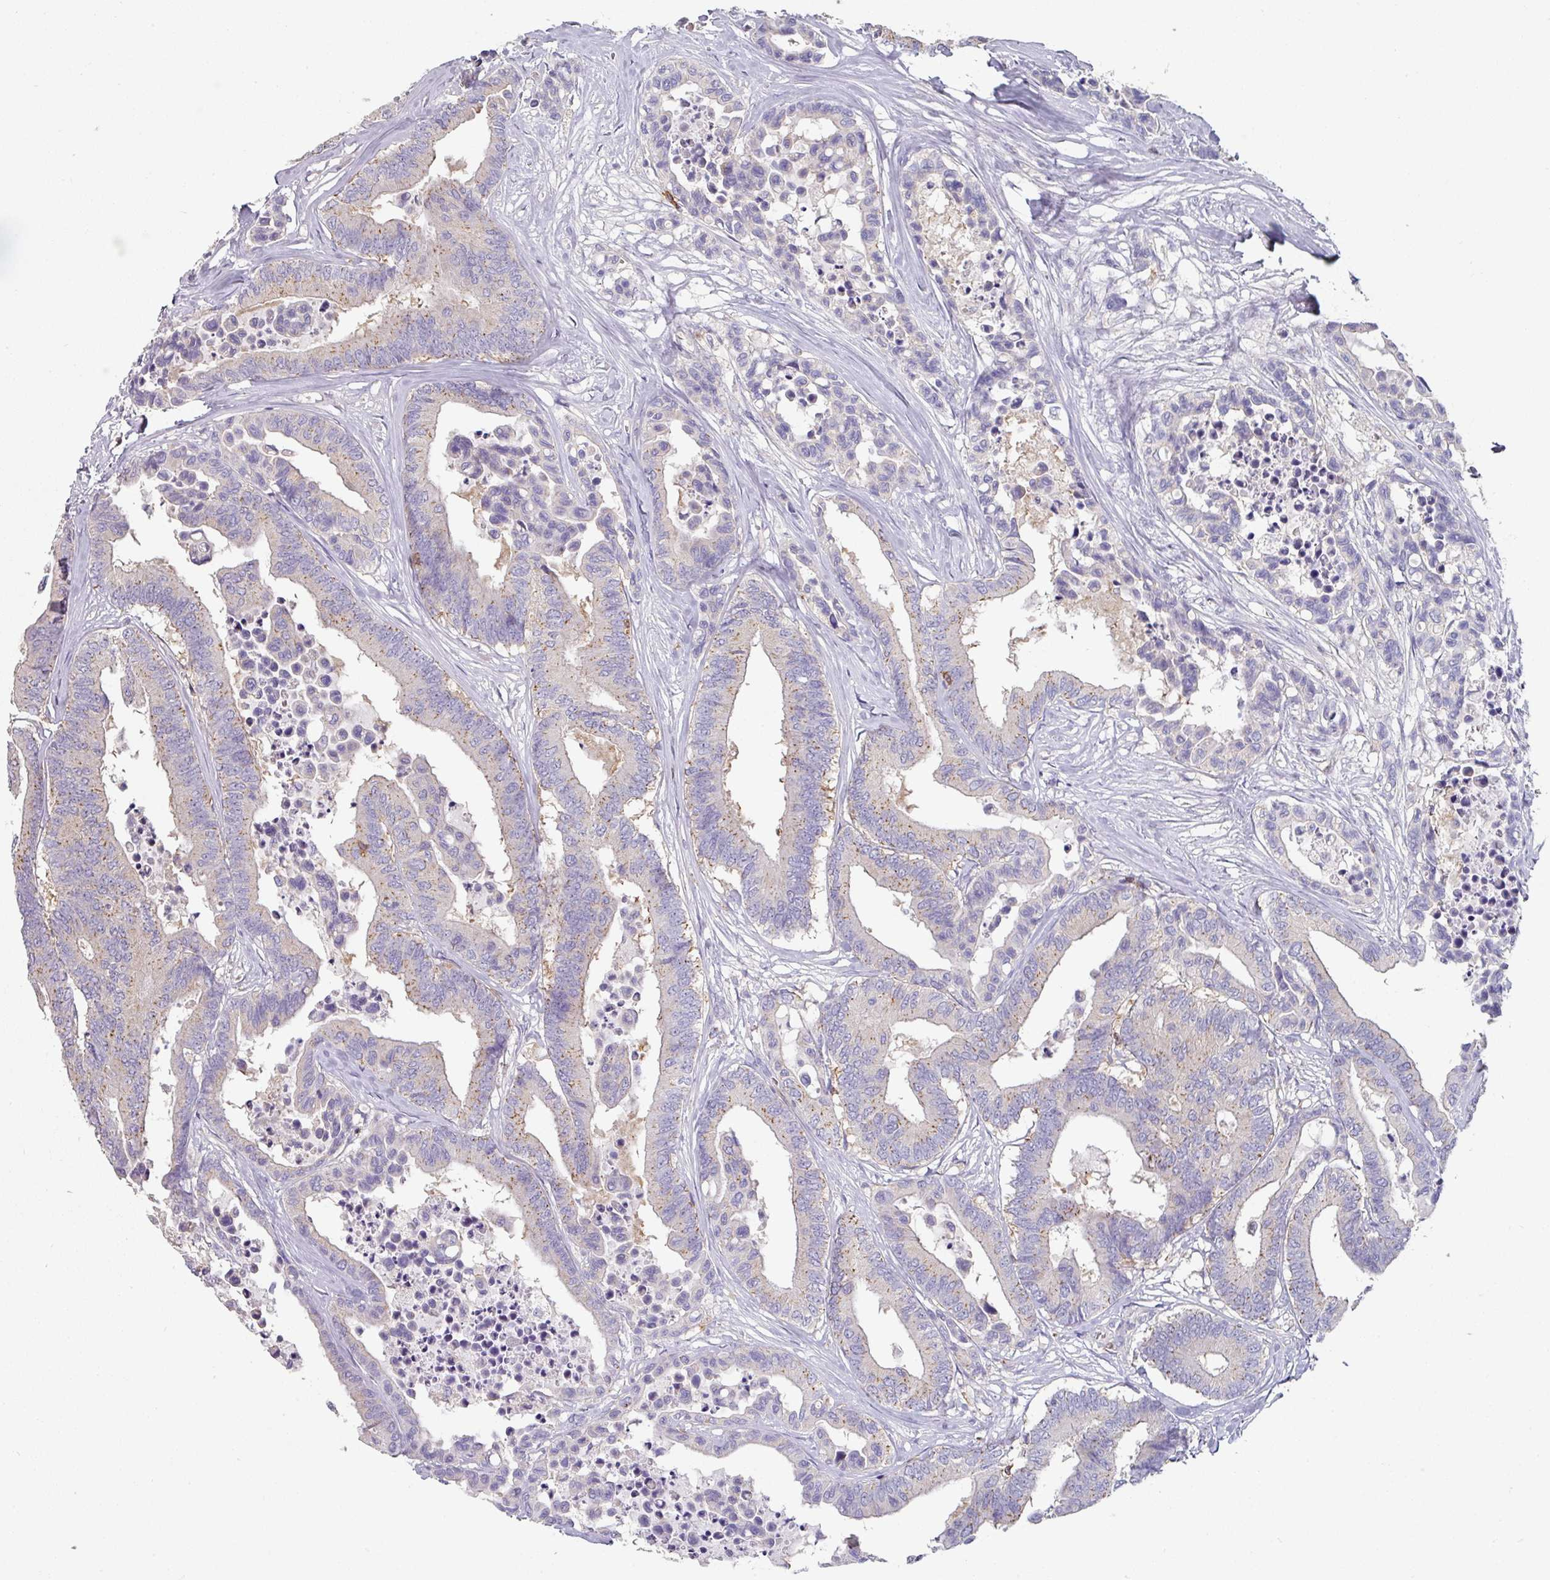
{"staining": {"intensity": "weak", "quantity": "<25%", "location": "cytoplasmic/membranous"}, "tissue": "colorectal cancer", "cell_type": "Tumor cells", "image_type": "cancer", "snomed": [{"axis": "morphology", "description": "Normal tissue, NOS"}, {"axis": "morphology", "description": "Adenocarcinoma, NOS"}, {"axis": "topography", "description": "Colon"}], "caption": "IHC micrograph of colorectal cancer (adenocarcinoma) stained for a protein (brown), which exhibits no staining in tumor cells.", "gene": "CD3G", "patient": {"sex": "male", "age": 82}}